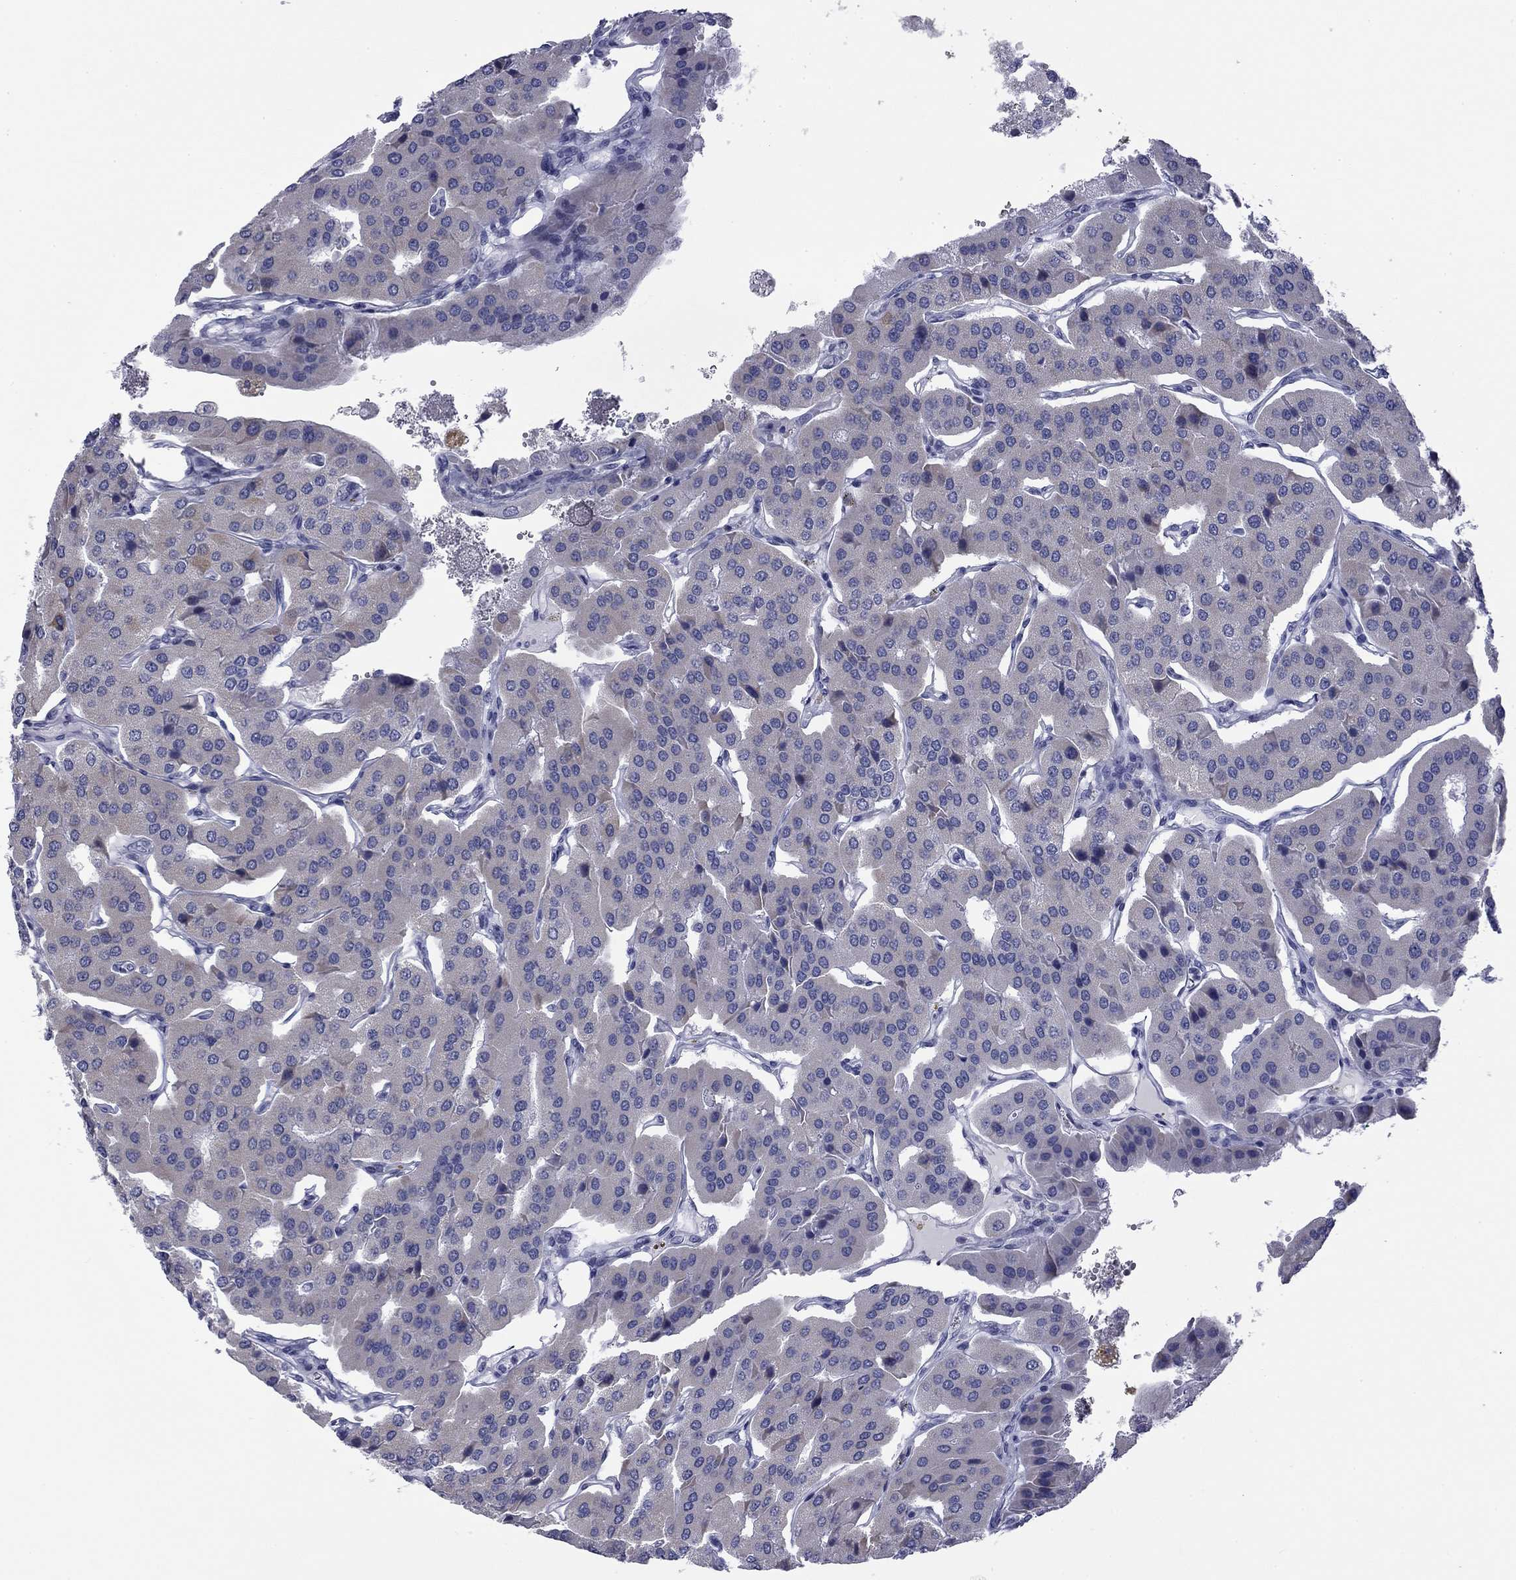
{"staining": {"intensity": "negative", "quantity": "none", "location": "none"}, "tissue": "parathyroid gland", "cell_type": "Glandular cells", "image_type": "normal", "snomed": [{"axis": "morphology", "description": "Normal tissue, NOS"}, {"axis": "morphology", "description": "Adenoma, NOS"}, {"axis": "topography", "description": "Parathyroid gland"}], "caption": "This is a image of immunohistochemistry staining of normal parathyroid gland, which shows no positivity in glandular cells.", "gene": "ZP2", "patient": {"sex": "female", "age": 86}}